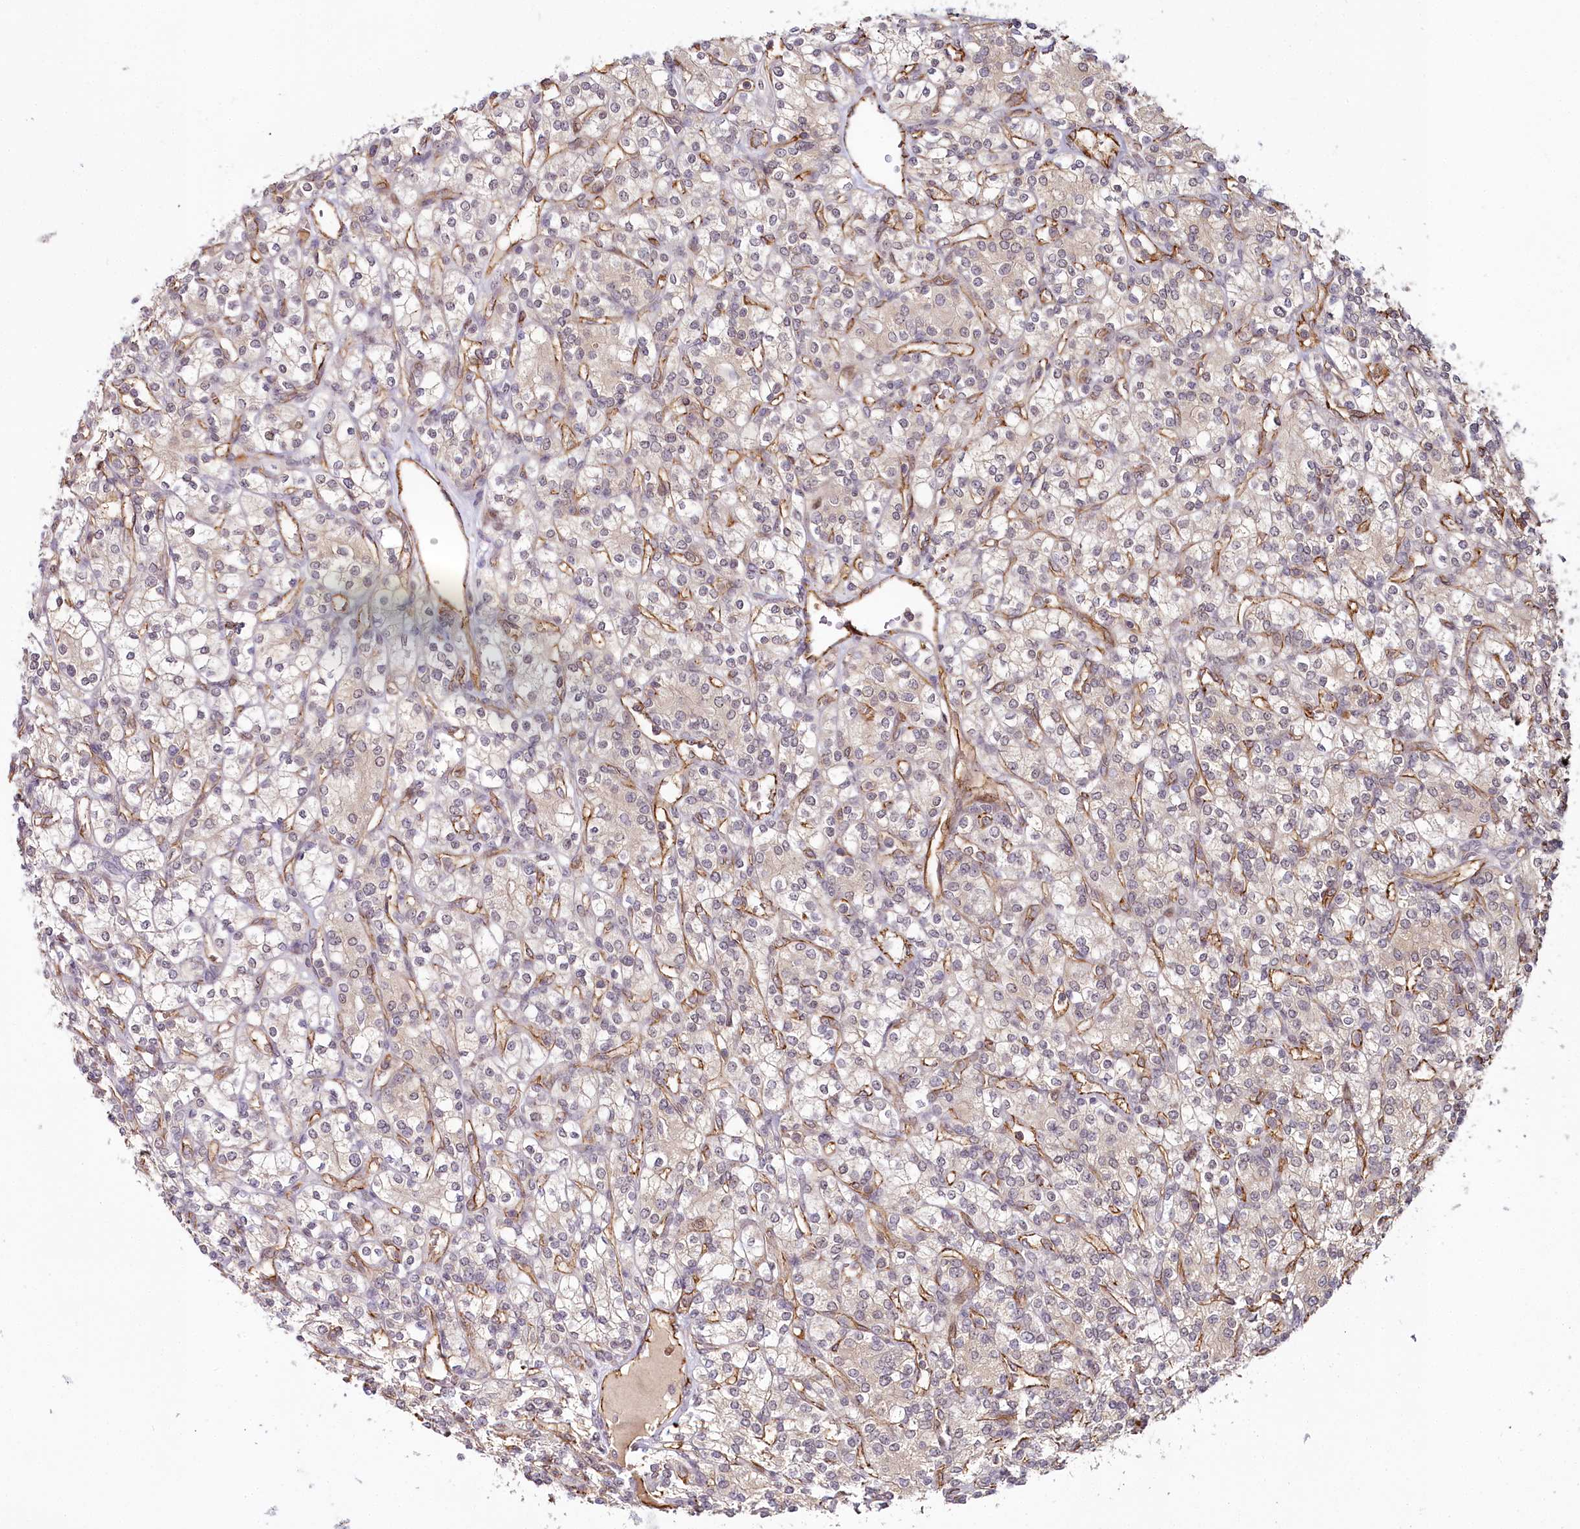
{"staining": {"intensity": "negative", "quantity": "none", "location": "none"}, "tissue": "renal cancer", "cell_type": "Tumor cells", "image_type": "cancer", "snomed": [{"axis": "morphology", "description": "Adenocarcinoma, NOS"}, {"axis": "topography", "description": "Kidney"}], "caption": "Adenocarcinoma (renal) was stained to show a protein in brown. There is no significant expression in tumor cells. Nuclei are stained in blue.", "gene": "ALKBH8", "patient": {"sex": "male", "age": 77}}